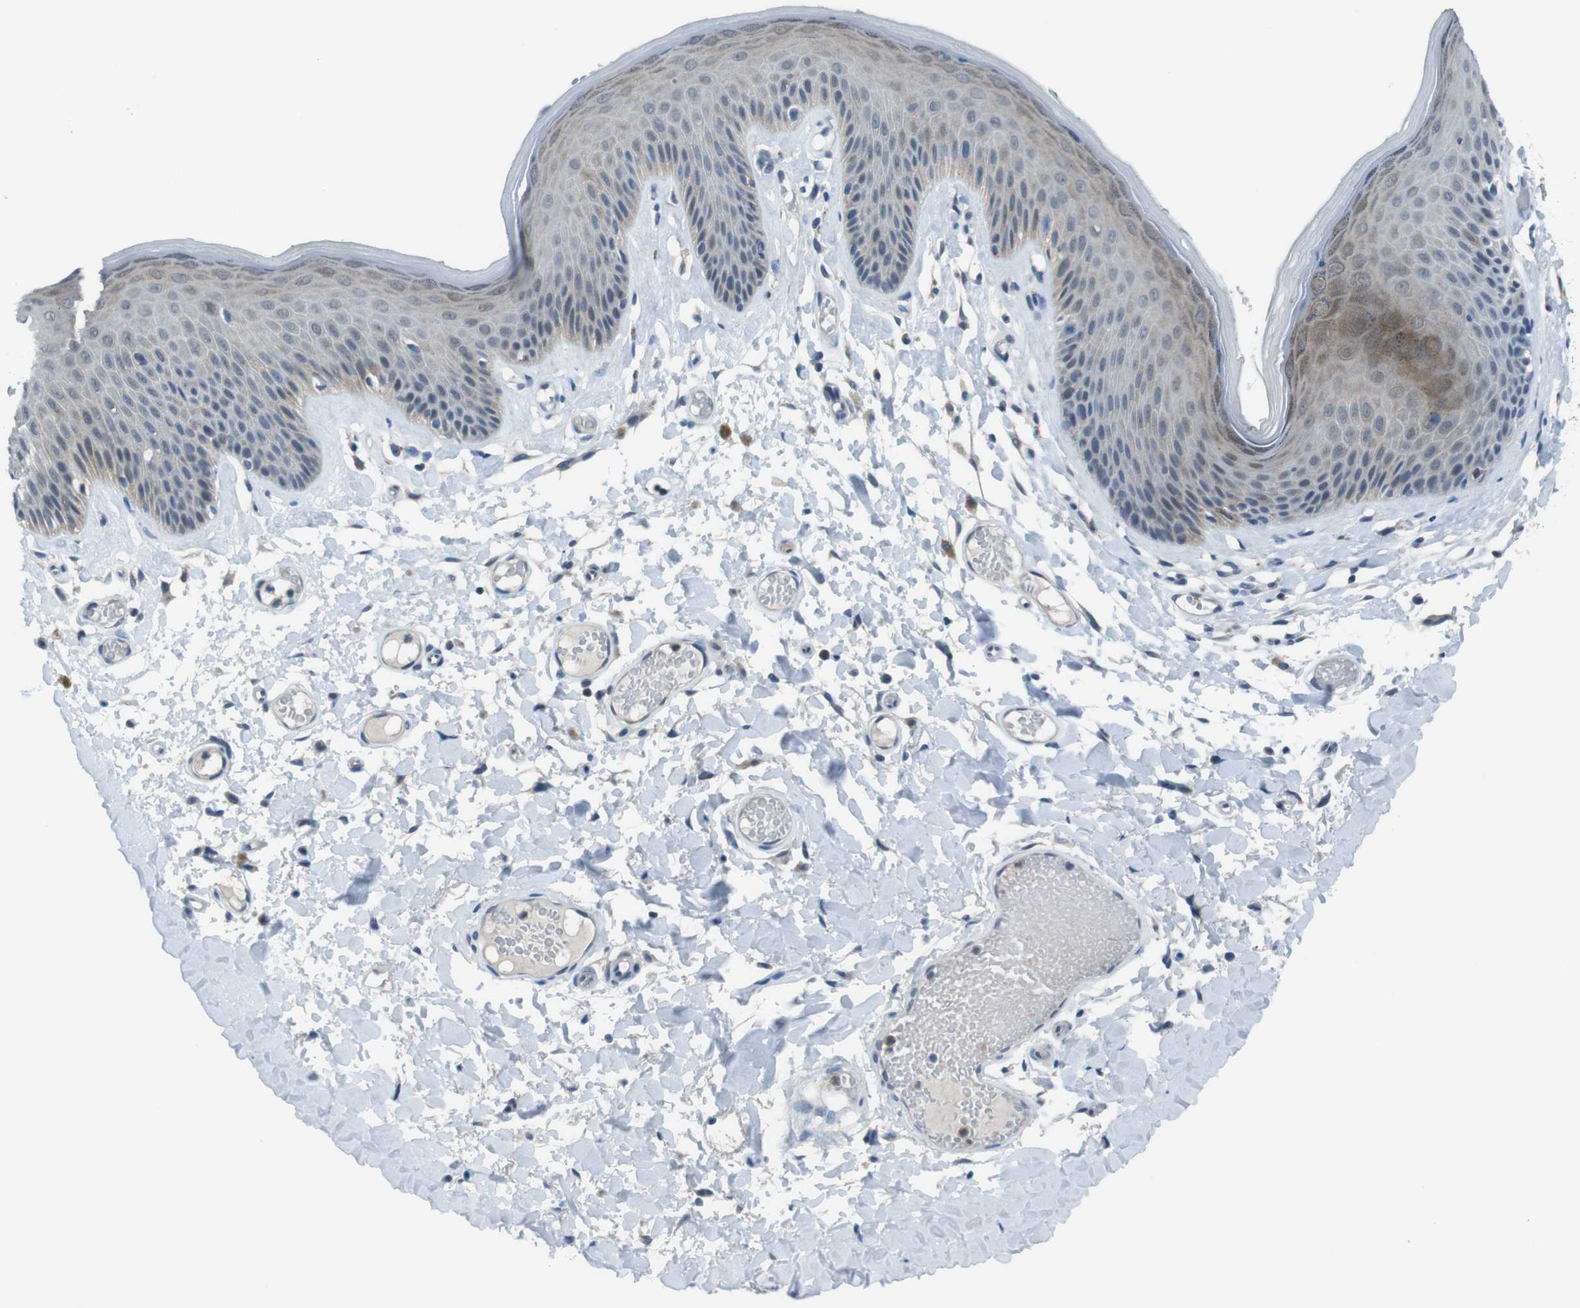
{"staining": {"intensity": "weak", "quantity": "<25%", "location": "cytoplasmic/membranous"}, "tissue": "skin", "cell_type": "Epidermal cells", "image_type": "normal", "snomed": [{"axis": "morphology", "description": "Normal tissue, NOS"}, {"axis": "topography", "description": "Vulva"}], "caption": "A high-resolution histopathology image shows IHC staining of benign skin, which shows no significant staining in epidermal cells.", "gene": "NANOS2", "patient": {"sex": "female", "age": 73}}